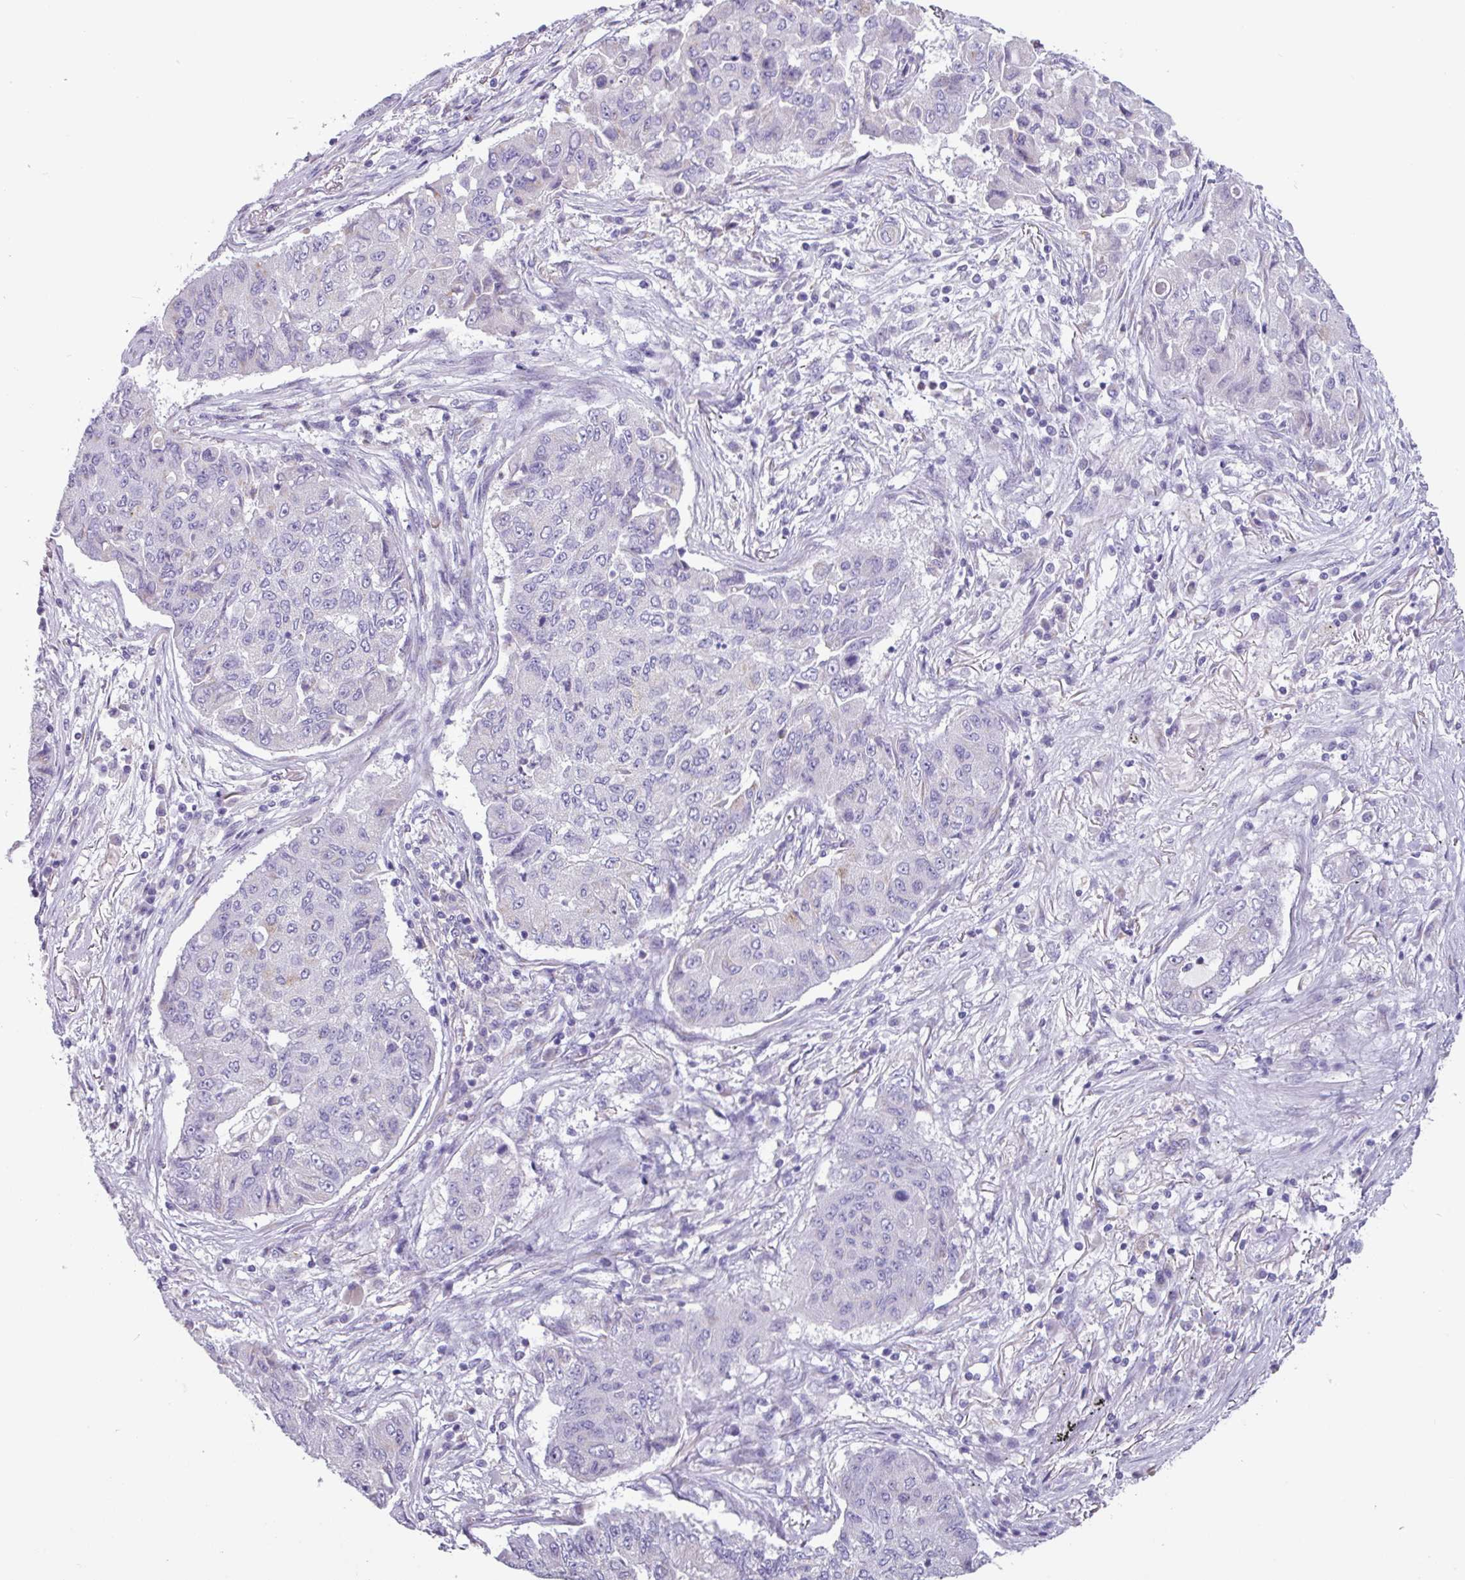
{"staining": {"intensity": "negative", "quantity": "none", "location": "none"}, "tissue": "lung cancer", "cell_type": "Tumor cells", "image_type": "cancer", "snomed": [{"axis": "morphology", "description": "Squamous cell carcinoma, NOS"}, {"axis": "topography", "description": "Lung"}], "caption": "The immunohistochemistry micrograph has no significant expression in tumor cells of squamous cell carcinoma (lung) tissue. (DAB immunohistochemistry with hematoxylin counter stain).", "gene": "ADGRE1", "patient": {"sex": "male", "age": 74}}